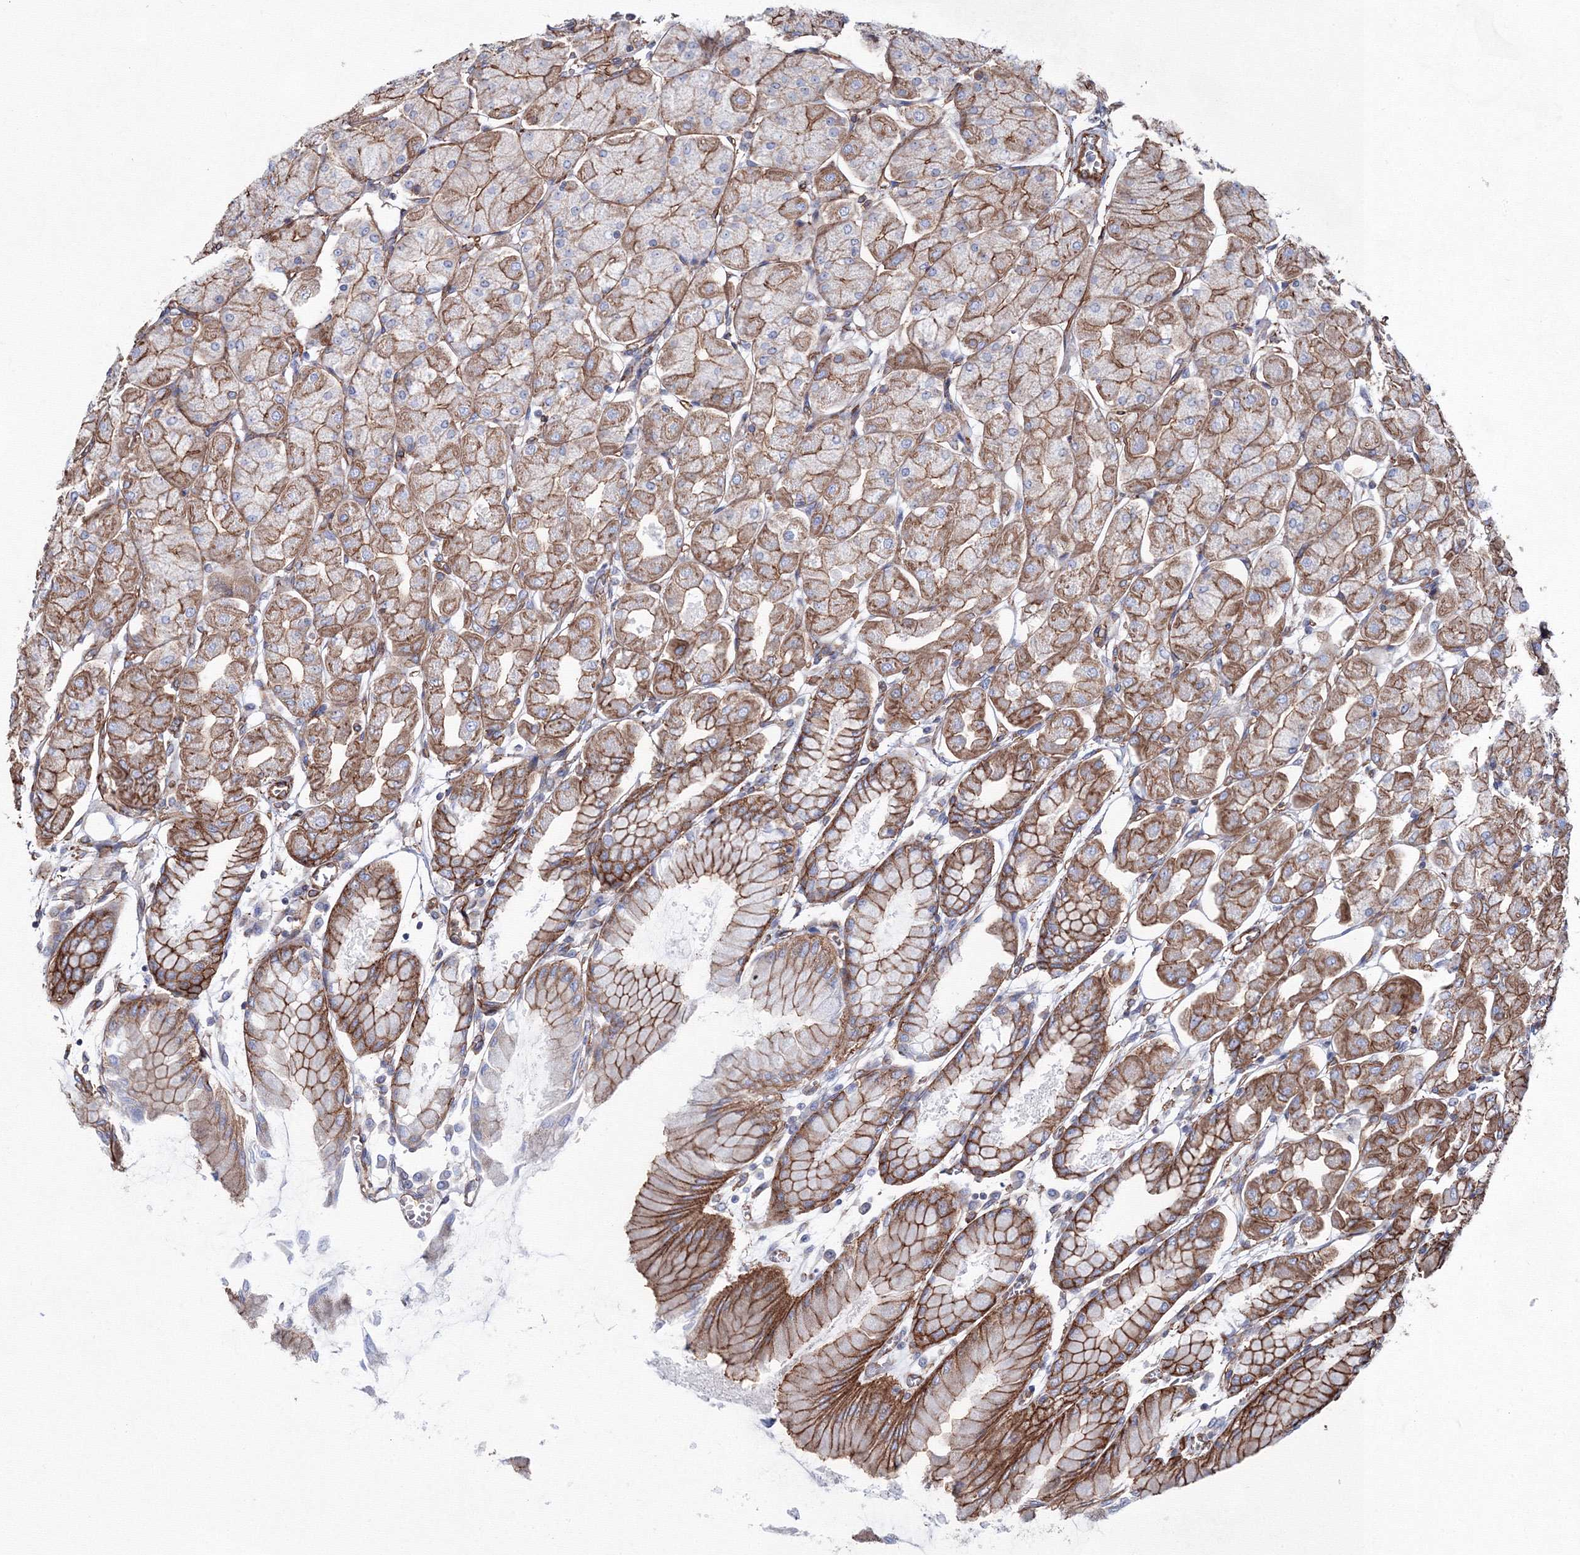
{"staining": {"intensity": "moderate", "quantity": ">75%", "location": "cytoplasmic/membranous"}, "tissue": "stomach", "cell_type": "Glandular cells", "image_type": "normal", "snomed": [{"axis": "morphology", "description": "Normal tissue, NOS"}, {"axis": "topography", "description": "Stomach, upper"}], "caption": "A photomicrograph showing moderate cytoplasmic/membranous positivity in approximately >75% of glandular cells in unremarkable stomach, as visualized by brown immunohistochemical staining.", "gene": "ANKRD37", "patient": {"sex": "female", "age": 56}}